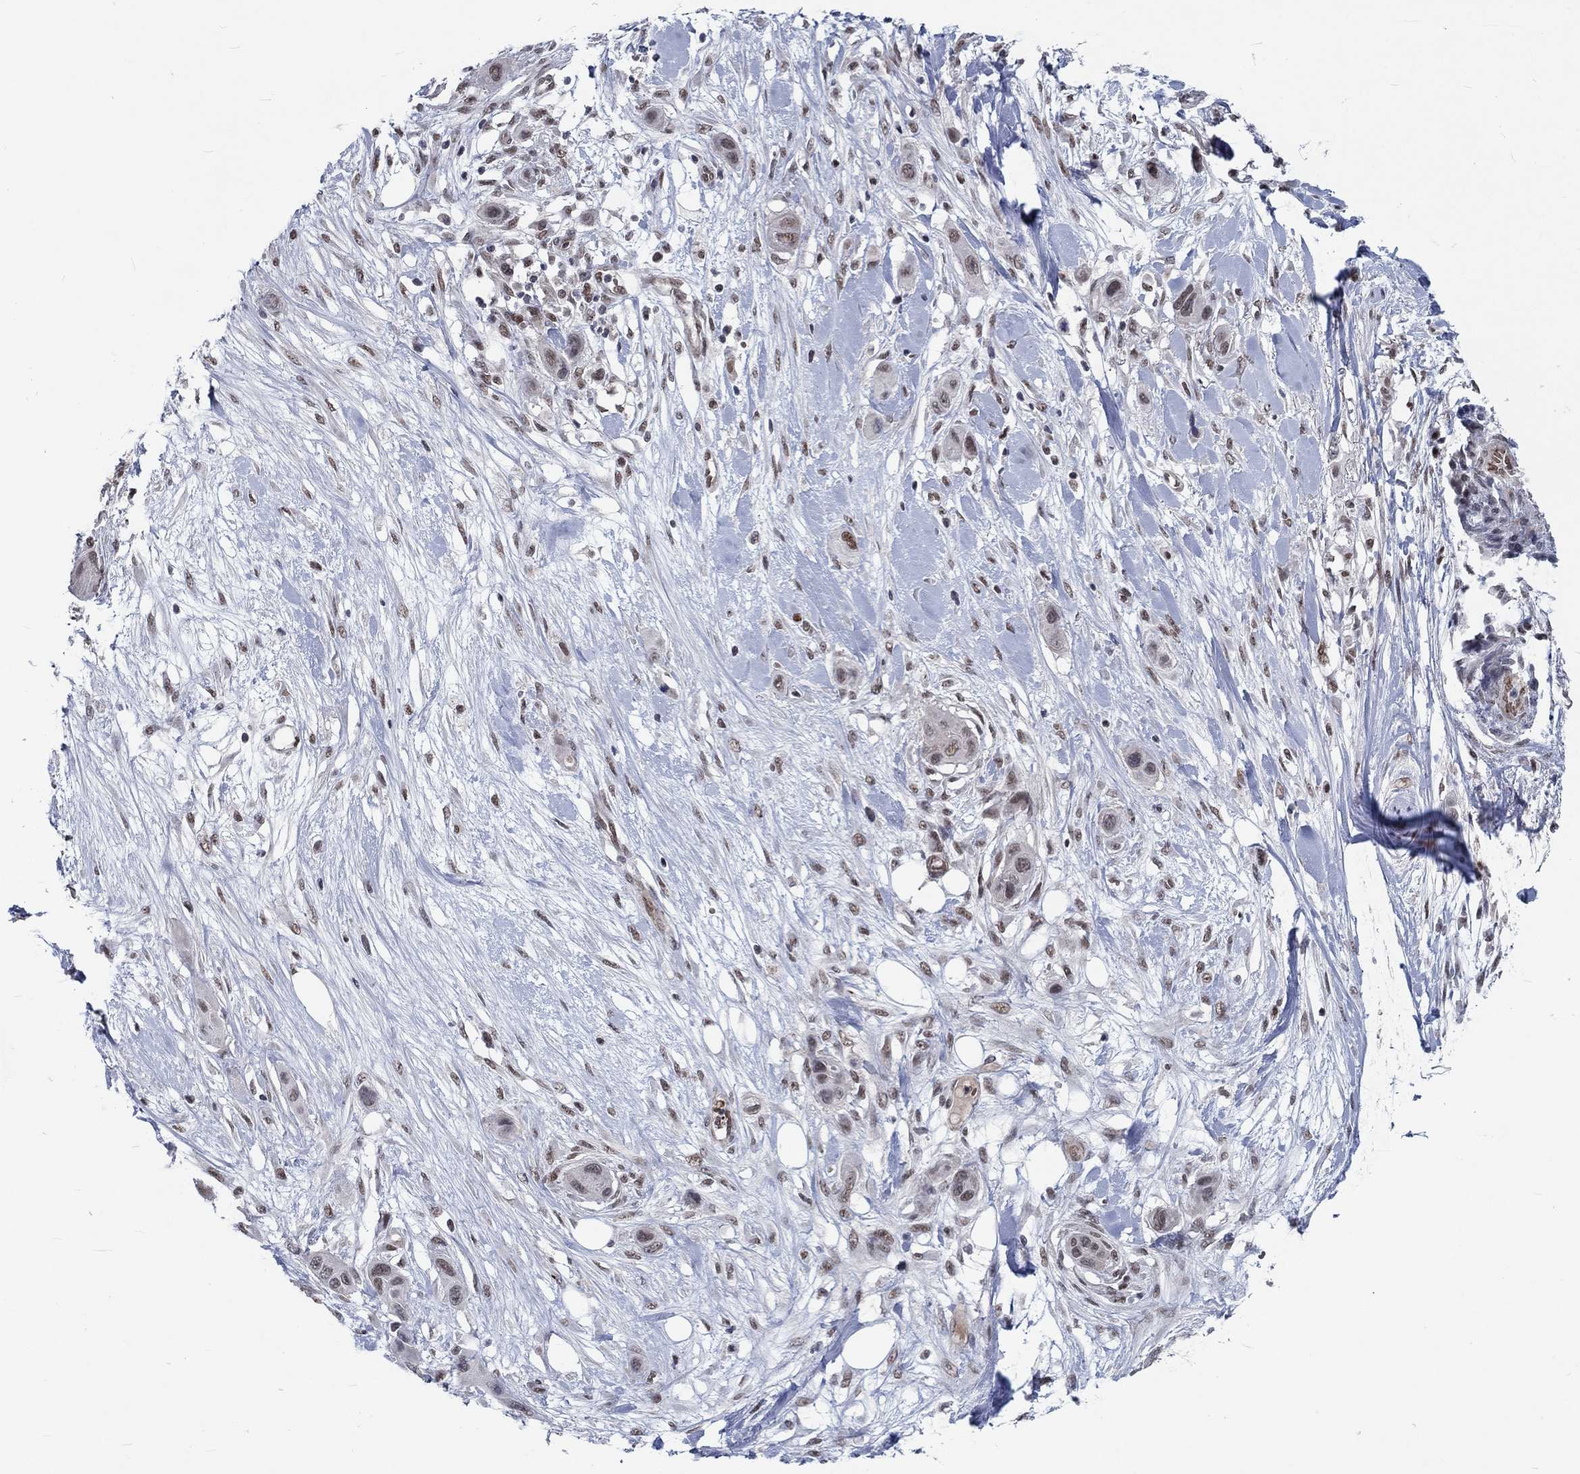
{"staining": {"intensity": "weak", "quantity": "<25%", "location": "nuclear"}, "tissue": "skin cancer", "cell_type": "Tumor cells", "image_type": "cancer", "snomed": [{"axis": "morphology", "description": "Squamous cell carcinoma, NOS"}, {"axis": "topography", "description": "Skin"}], "caption": "The micrograph displays no staining of tumor cells in squamous cell carcinoma (skin).", "gene": "ZBED1", "patient": {"sex": "male", "age": 79}}